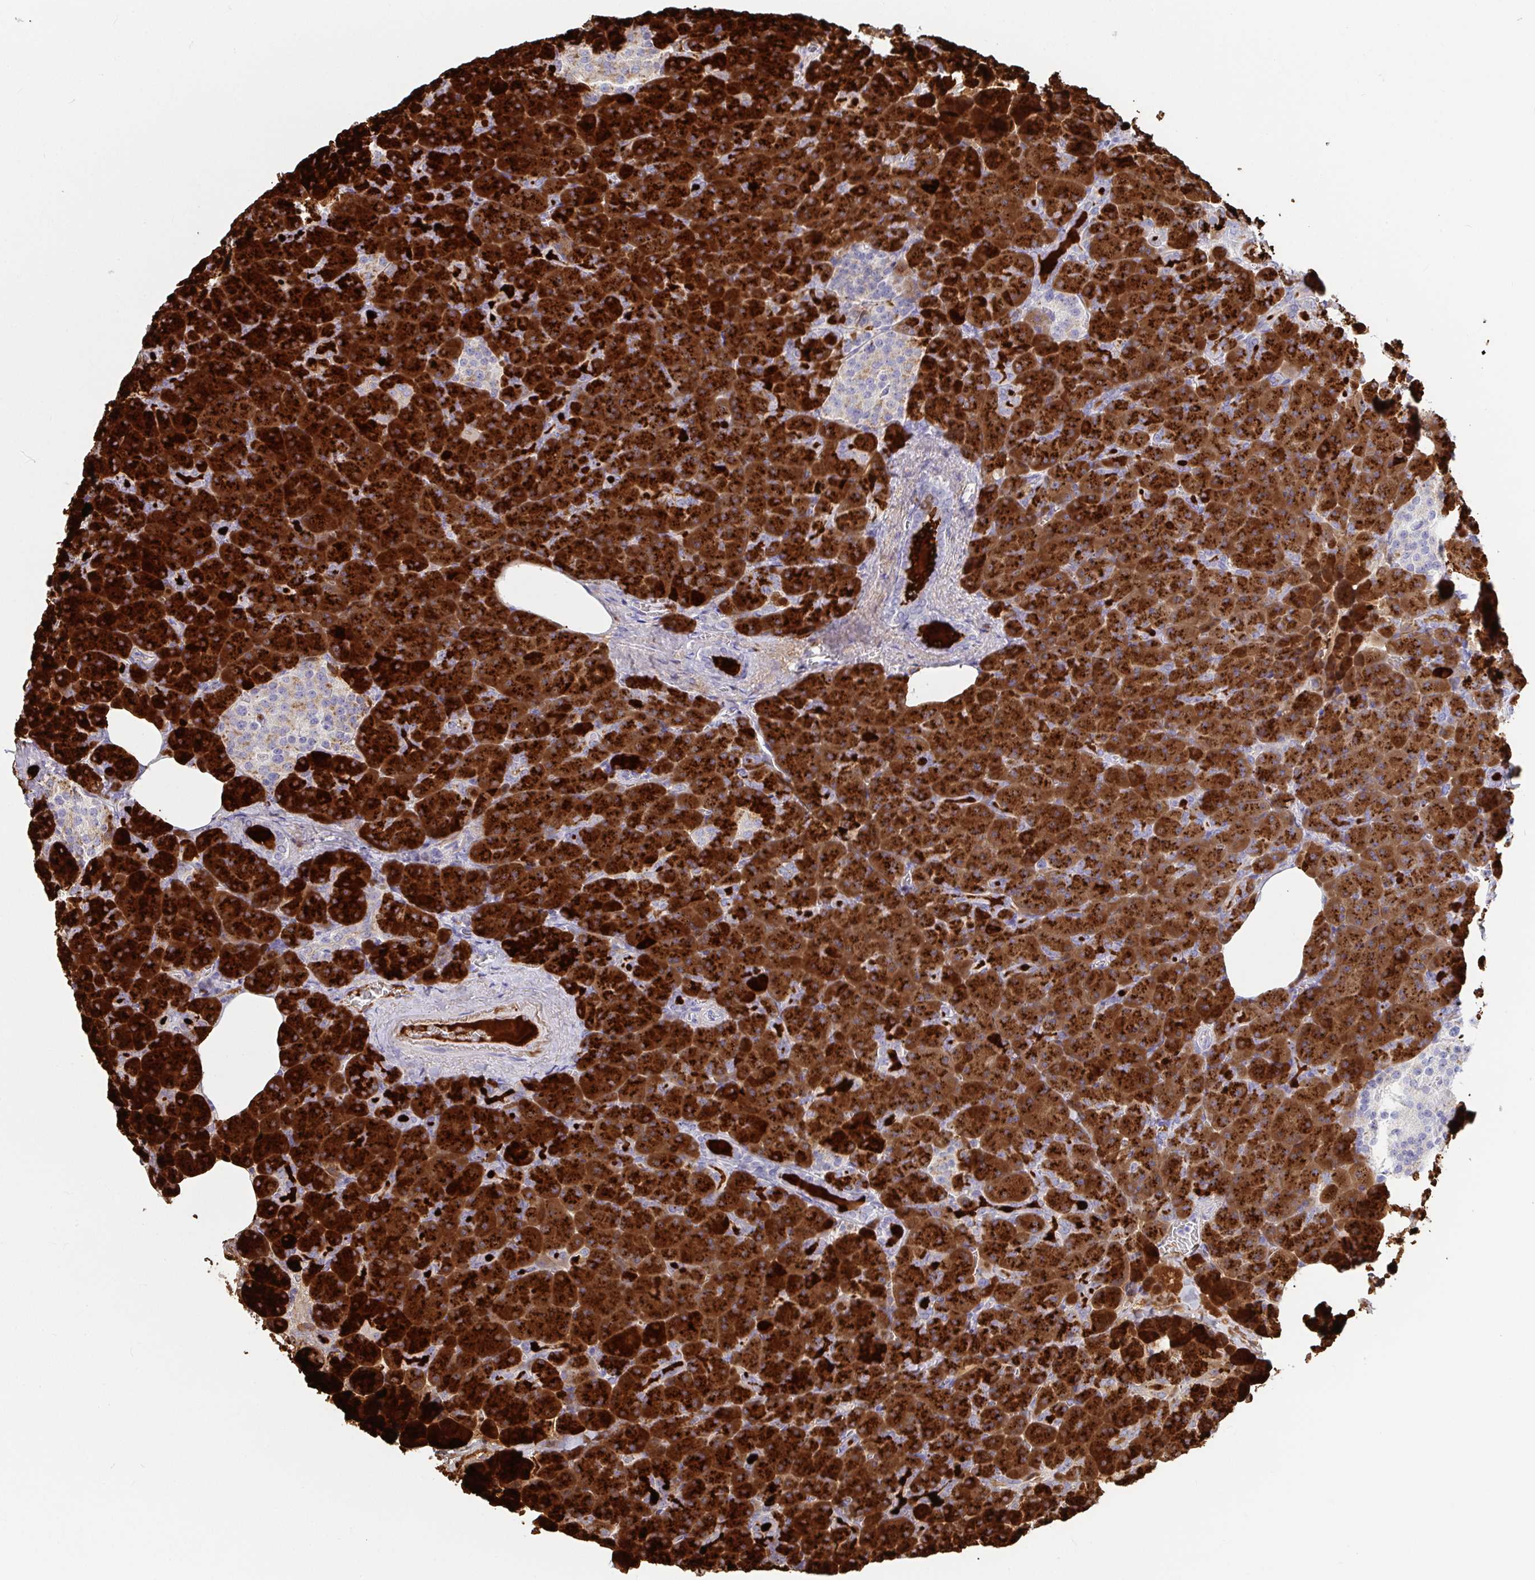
{"staining": {"intensity": "strong", "quantity": ">75%", "location": "cytoplasmic/membranous"}, "tissue": "pancreas", "cell_type": "Exocrine glandular cells", "image_type": "normal", "snomed": [{"axis": "morphology", "description": "Normal tissue, NOS"}, {"axis": "topography", "description": "Pancreas"}], "caption": "Protein analysis of unremarkable pancreas shows strong cytoplasmic/membranous expression in approximately >75% of exocrine glandular cells.", "gene": "PLA2G1B", "patient": {"sex": "female", "age": 74}}